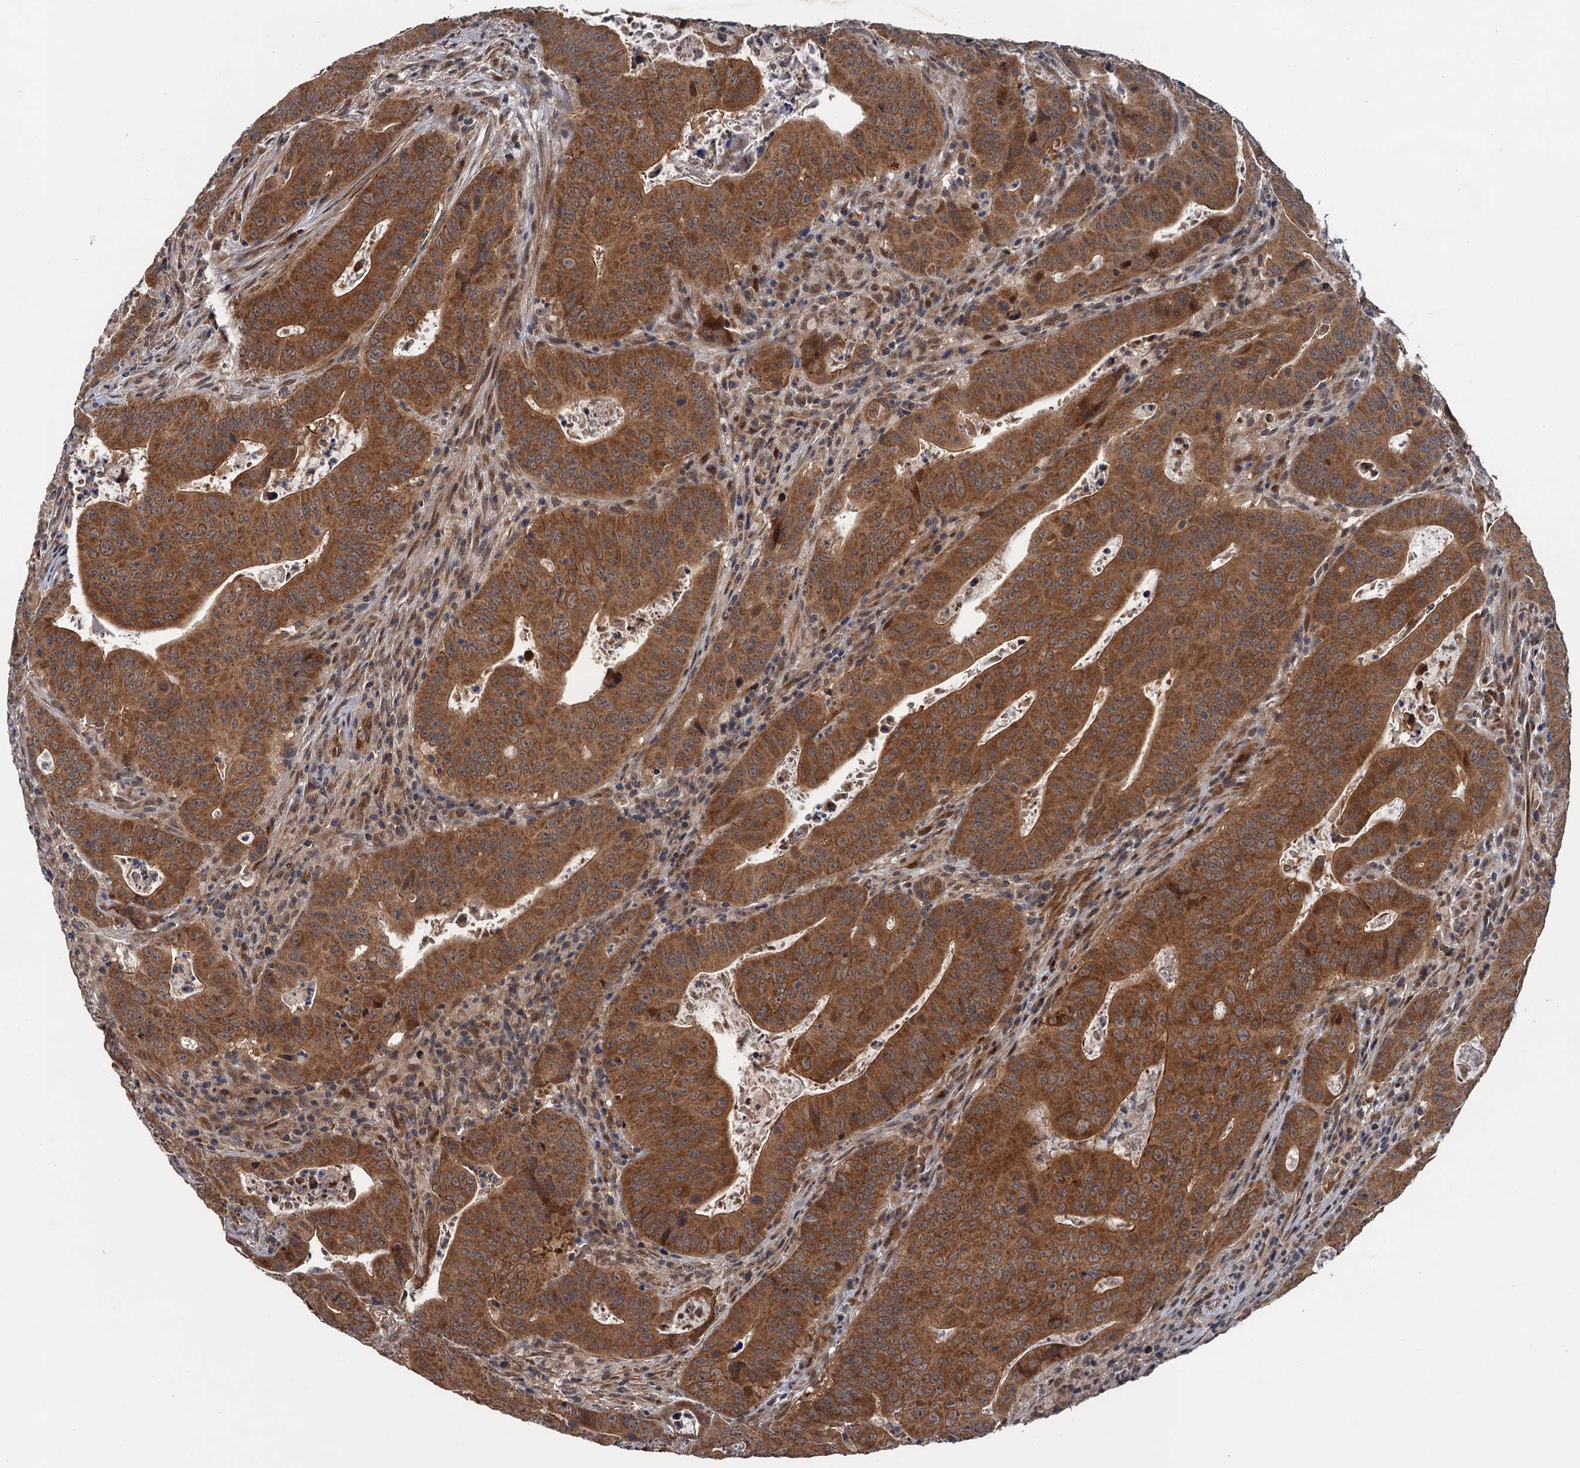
{"staining": {"intensity": "strong", "quantity": ">75%", "location": "cytoplasmic/membranous"}, "tissue": "colorectal cancer", "cell_type": "Tumor cells", "image_type": "cancer", "snomed": [{"axis": "morphology", "description": "Adenocarcinoma, NOS"}, {"axis": "topography", "description": "Rectum"}], "caption": "There is high levels of strong cytoplasmic/membranous expression in tumor cells of adenocarcinoma (colorectal), as demonstrated by immunohistochemical staining (brown color).", "gene": "NAA16", "patient": {"sex": "female", "age": 75}}